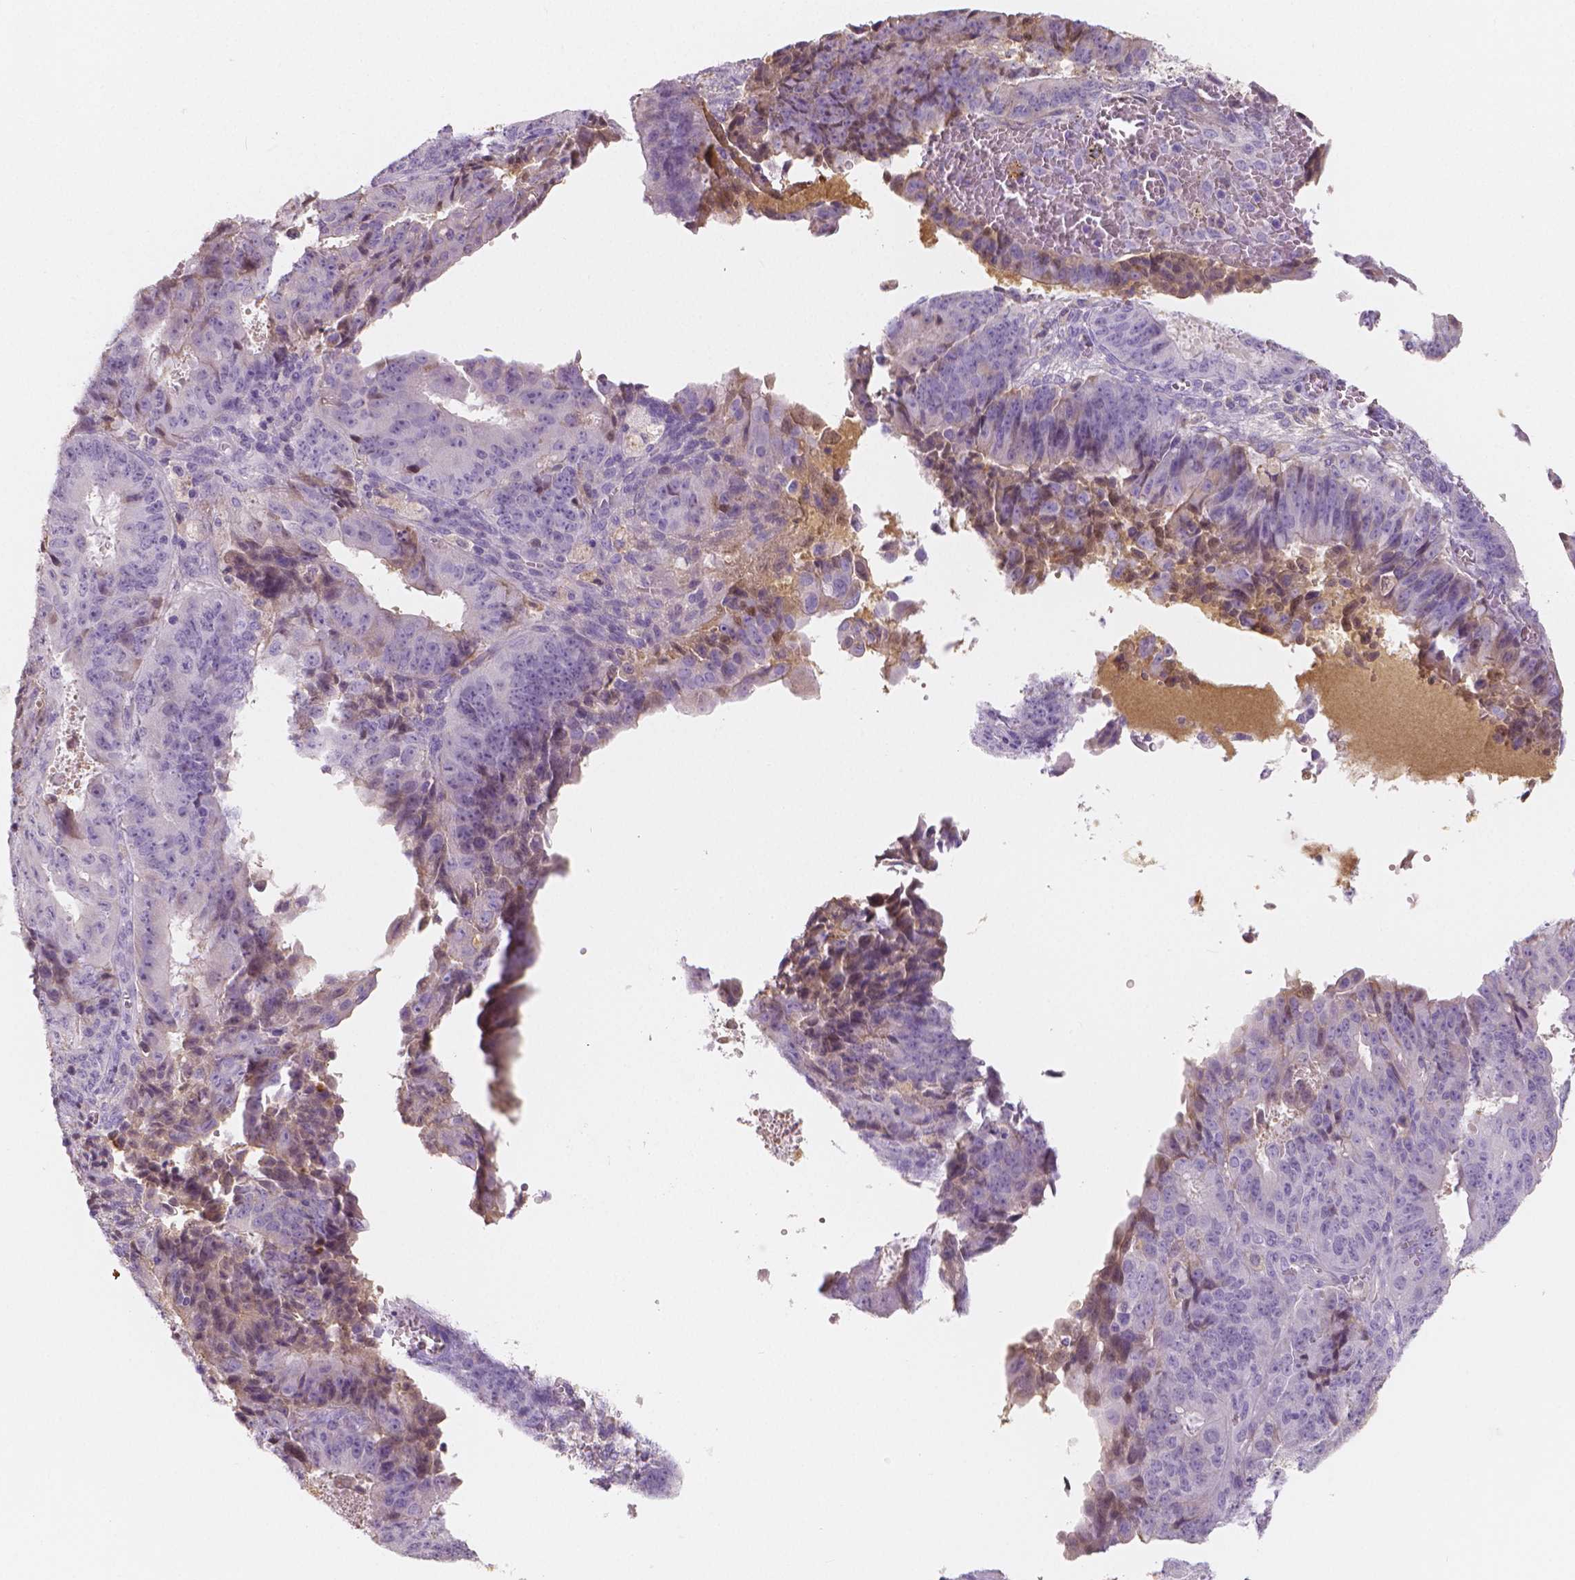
{"staining": {"intensity": "negative", "quantity": "none", "location": "none"}, "tissue": "ovarian cancer", "cell_type": "Tumor cells", "image_type": "cancer", "snomed": [{"axis": "morphology", "description": "Carcinoma, endometroid"}, {"axis": "topography", "description": "Ovary"}], "caption": "Immunohistochemistry (IHC) photomicrograph of neoplastic tissue: ovarian cancer stained with DAB (3,3'-diaminobenzidine) reveals no significant protein positivity in tumor cells.", "gene": "APOA4", "patient": {"sex": "female", "age": 42}}